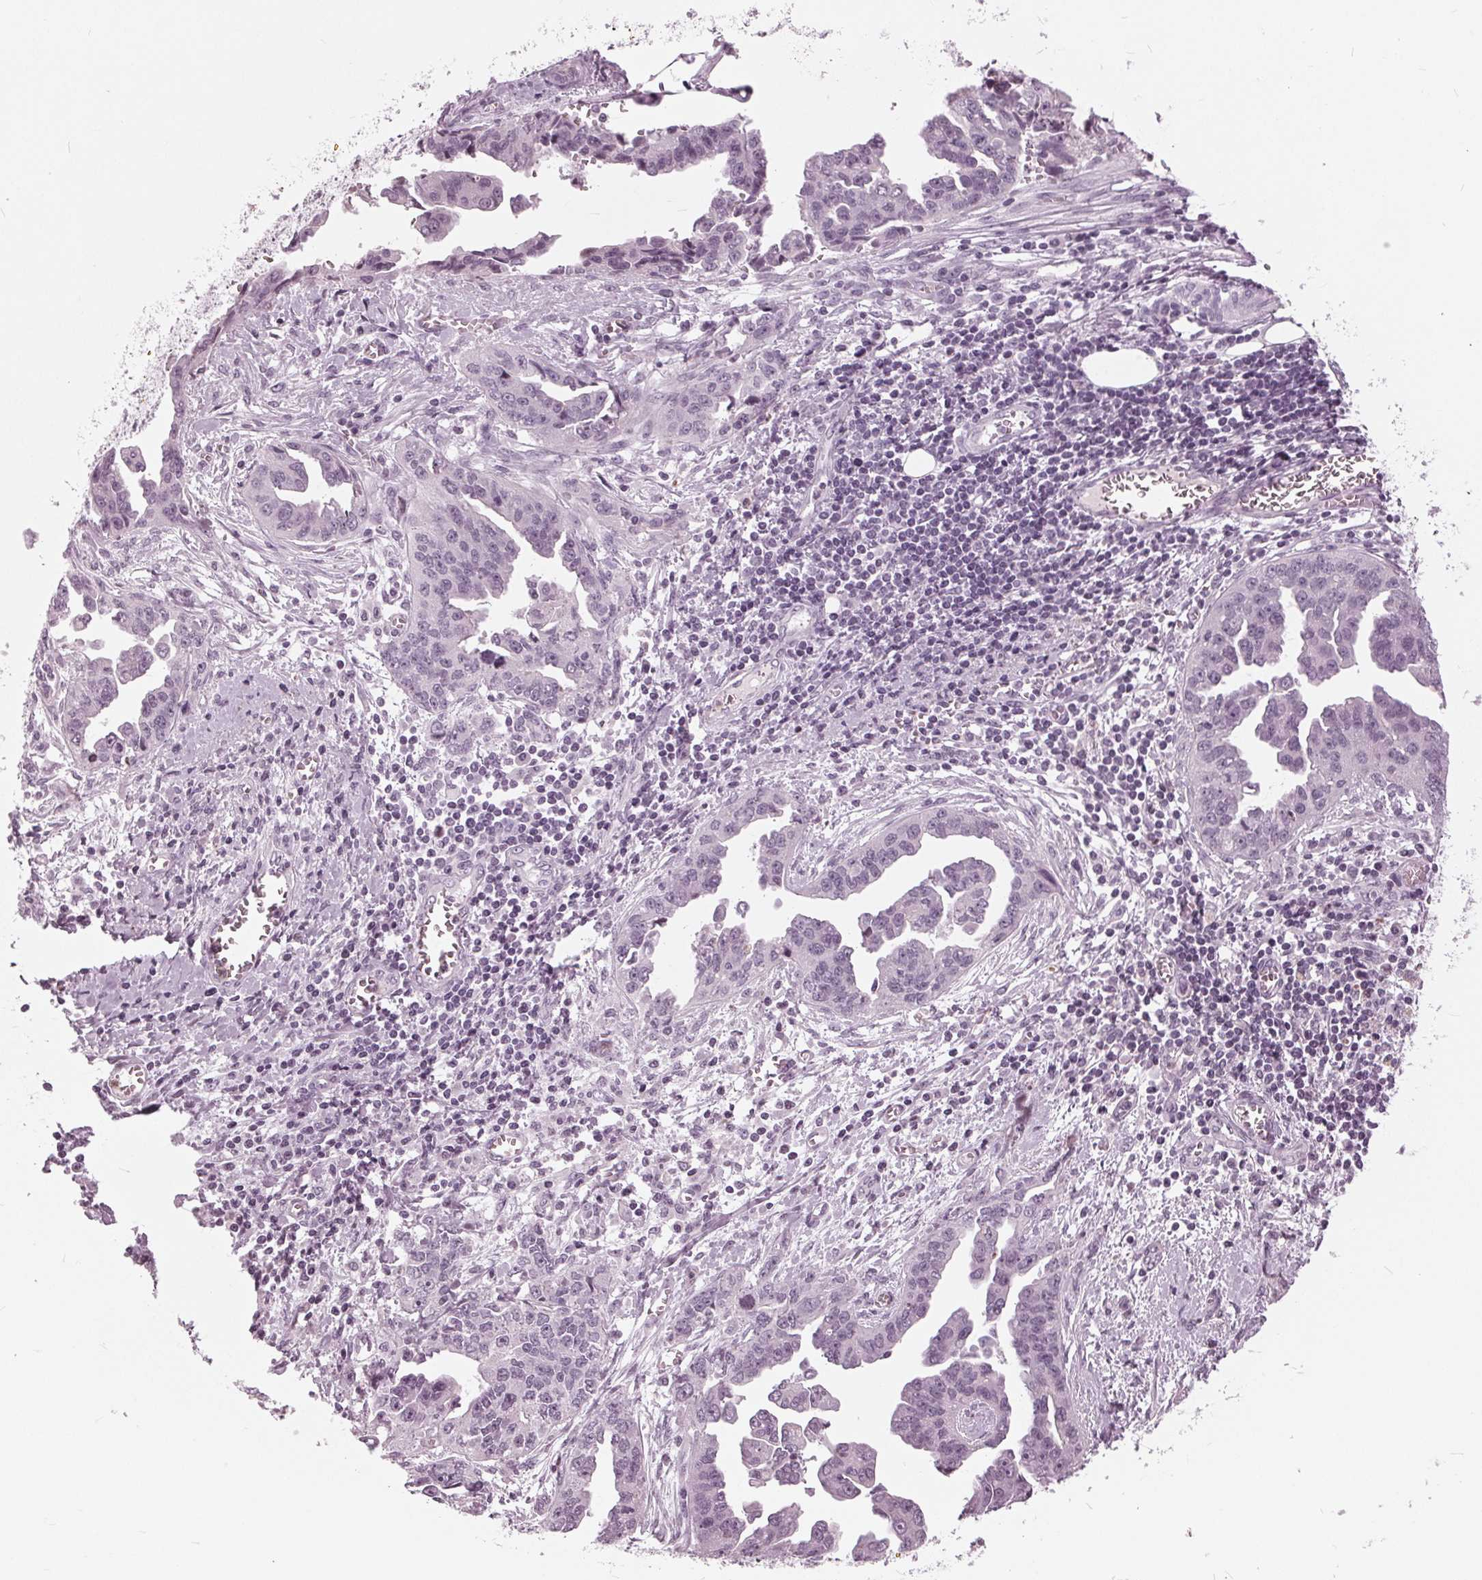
{"staining": {"intensity": "negative", "quantity": "none", "location": "none"}, "tissue": "ovarian cancer", "cell_type": "Tumor cells", "image_type": "cancer", "snomed": [{"axis": "morphology", "description": "Cystadenocarcinoma, serous, NOS"}, {"axis": "topography", "description": "Ovary"}], "caption": "Human serous cystadenocarcinoma (ovarian) stained for a protein using IHC shows no positivity in tumor cells.", "gene": "SLC9A4", "patient": {"sex": "female", "age": 75}}